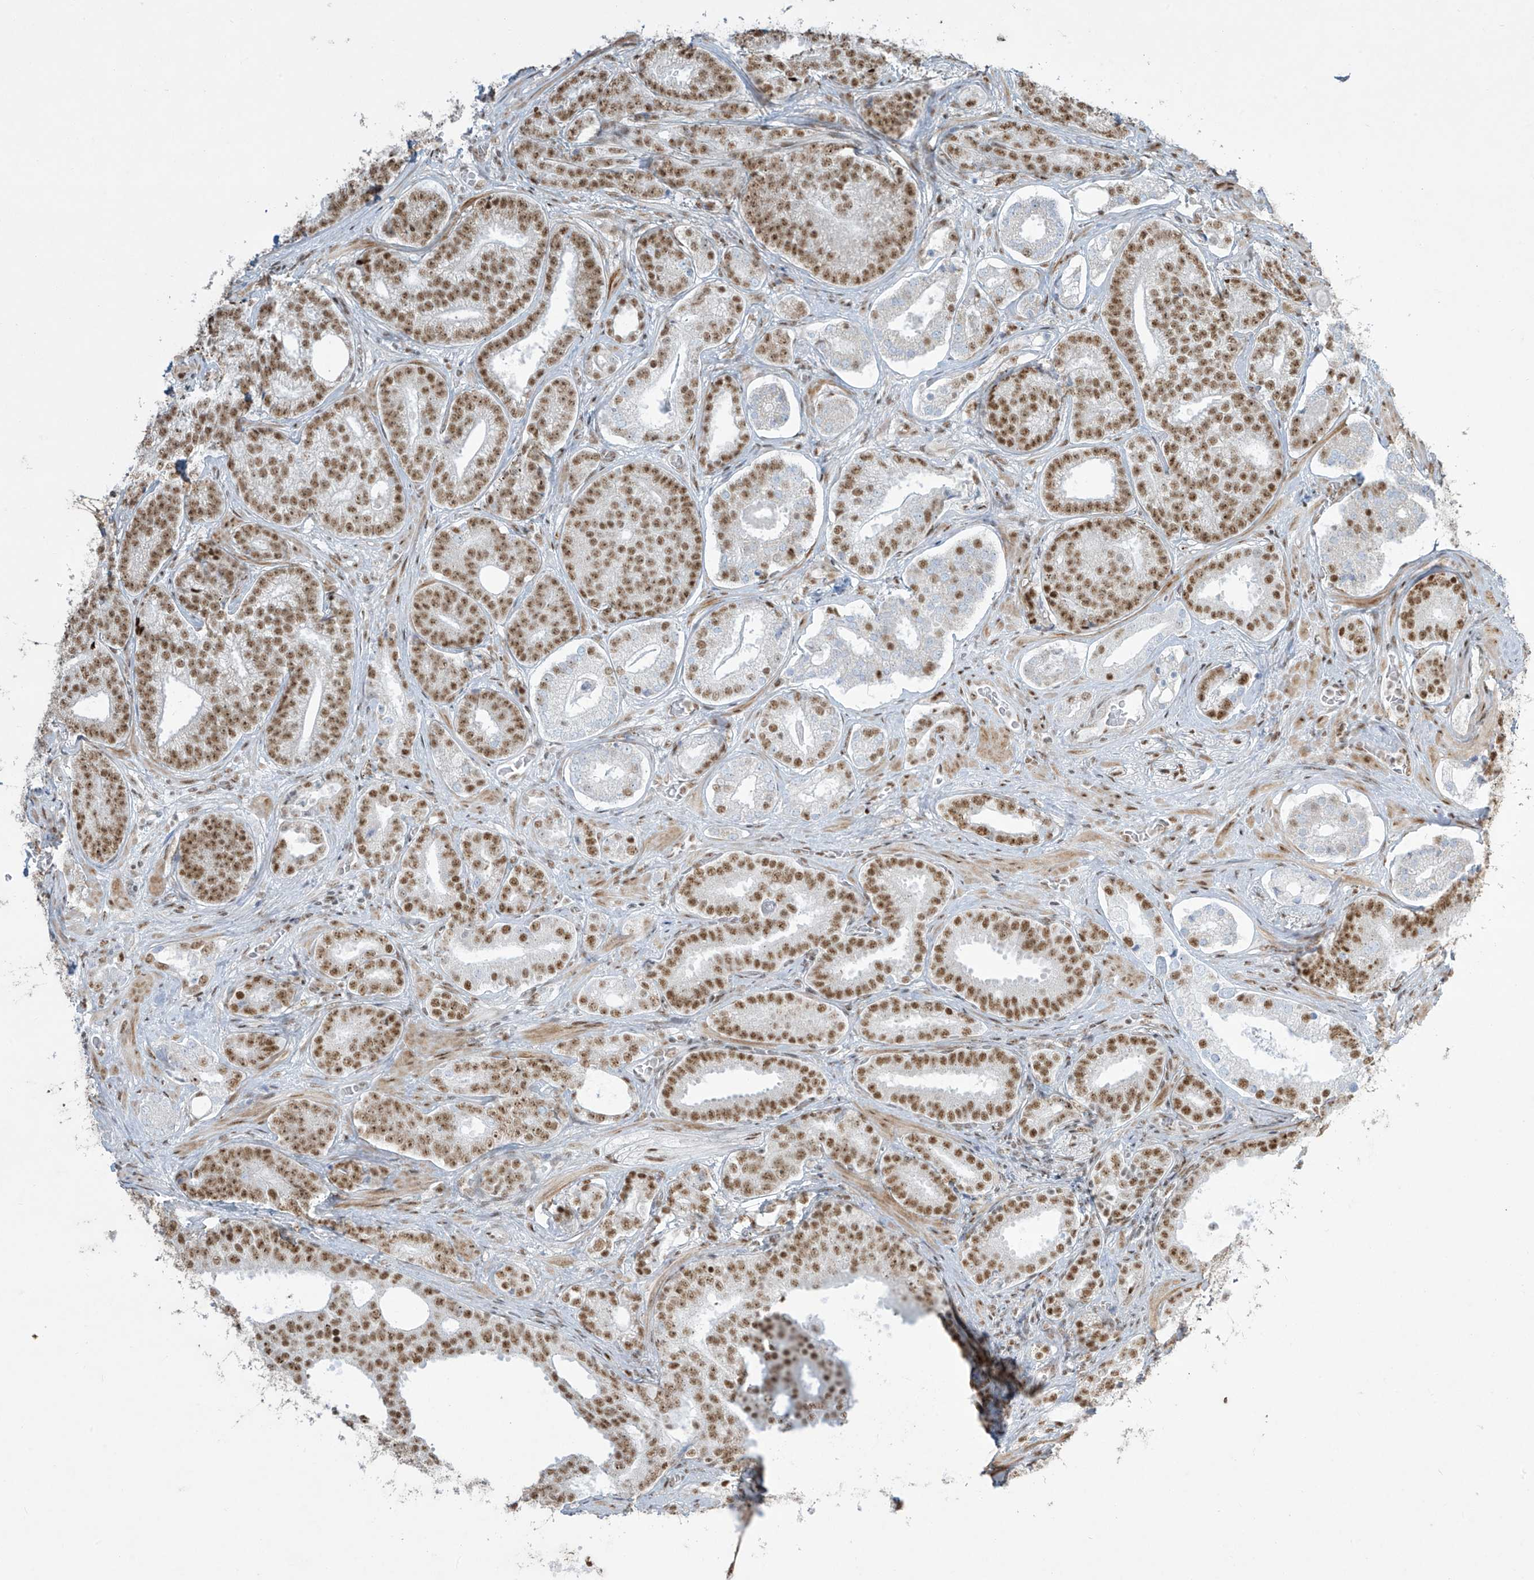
{"staining": {"intensity": "moderate", "quantity": ">75%", "location": "nuclear"}, "tissue": "prostate cancer", "cell_type": "Tumor cells", "image_type": "cancer", "snomed": [{"axis": "morphology", "description": "Adenocarcinoma, High grade"}, {"axis": "topography", "description": "Prostate"}], "caption": "Protein expression analysis of prostate adenocarcinoma (high-grade) shows moderate nuclear staining in approximately >75% of tumor cells.", "gene": "MS4A6A", "patient": {"sex": "male", "age": 60}}